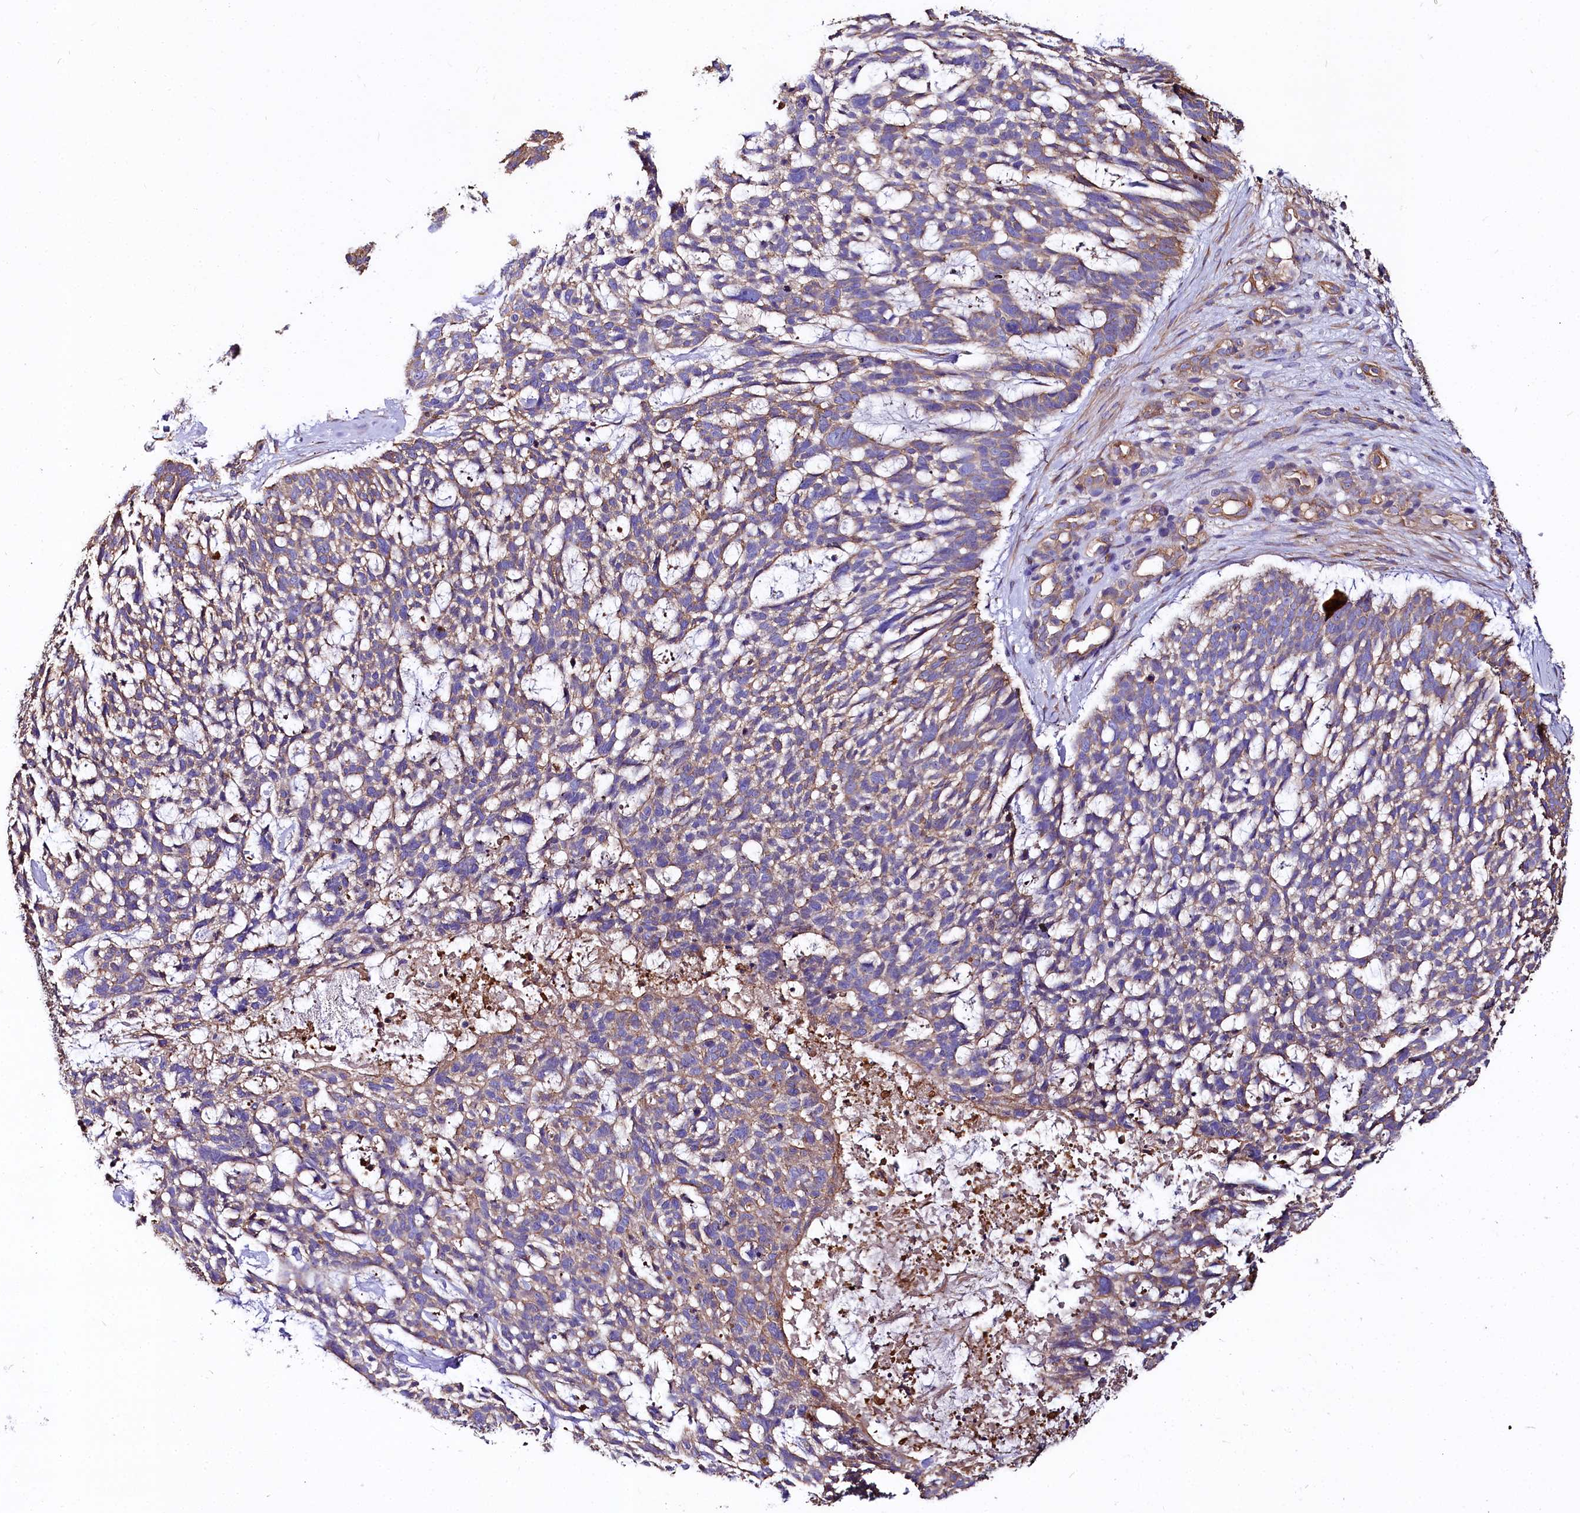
{"staining": {"intensity": "moderate", "quantity": "25%-75%", "location": "cytoplasmic/membranous"}, "tissue": "skin cancer", "cell_type": "Tumor cells", "image_type": "cancer", "snomed": [{"axis": "morphology", "description": "Basal cell carcinoma"}, {"axis": "topography", "description": "Skin"}], "caption": "A medium amount of moderate cytoplasmic/membranous positivity is appreciated in about 25%-75% of tumor cells in skin cancer tissue. The staining was performed using DAB, with brown indicating positive protein expression. Nuclei are stained blue with hematoxylin.", "gene": "FCHSD2", "patient": {"sex": "male", "age": 88}}